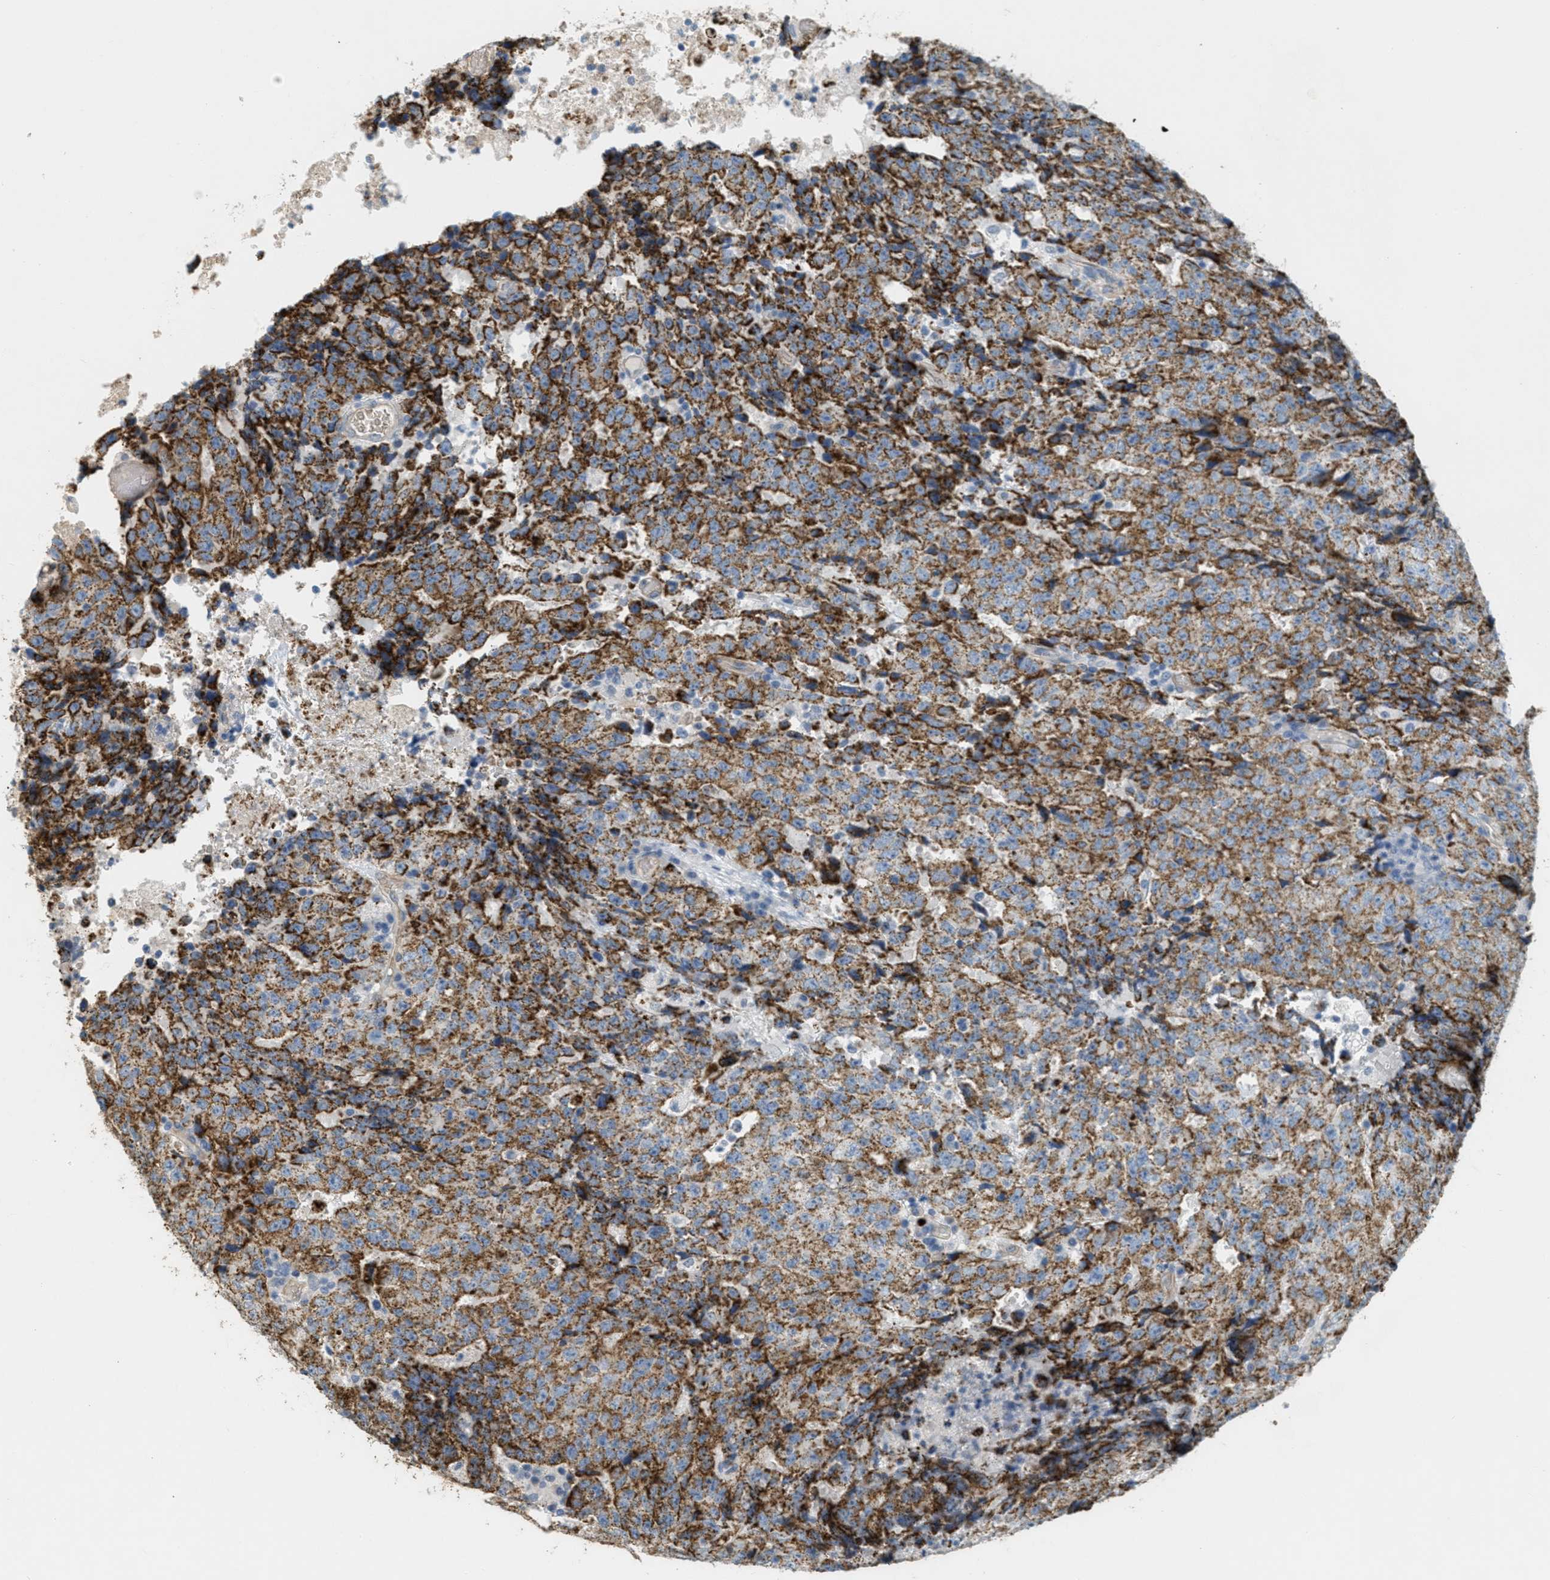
{"staining": {"intensity": "moderate", "quantity": ">75%", "location": "cytoplasmic/membranous"}, "tissue": "testis cancer", "cell_type": "Tumor cells", "image_type": "cancer", "snomed": [{"axis": "morphology", "description": "Necrosis, NOS"}, {"axis": "morphology", "description": "Carcinoma, Embryonal, NOS"}, {"axis": "topography", "description": "Testis"}], "caption": "An immunohistochemistry image of neoplastic tissue is shown. Protein staining in brown labels moderate cytoplasmic/membranous positivity in embryonal carcinoma (testis) within tumor cells. The protein of interest is stained brown, and the nuclei are stained in blue (DAB IHC with brightfield microscopy, high magnification).", "gene": "MRS2", "patient": {"sex": "male", "age": 19}}